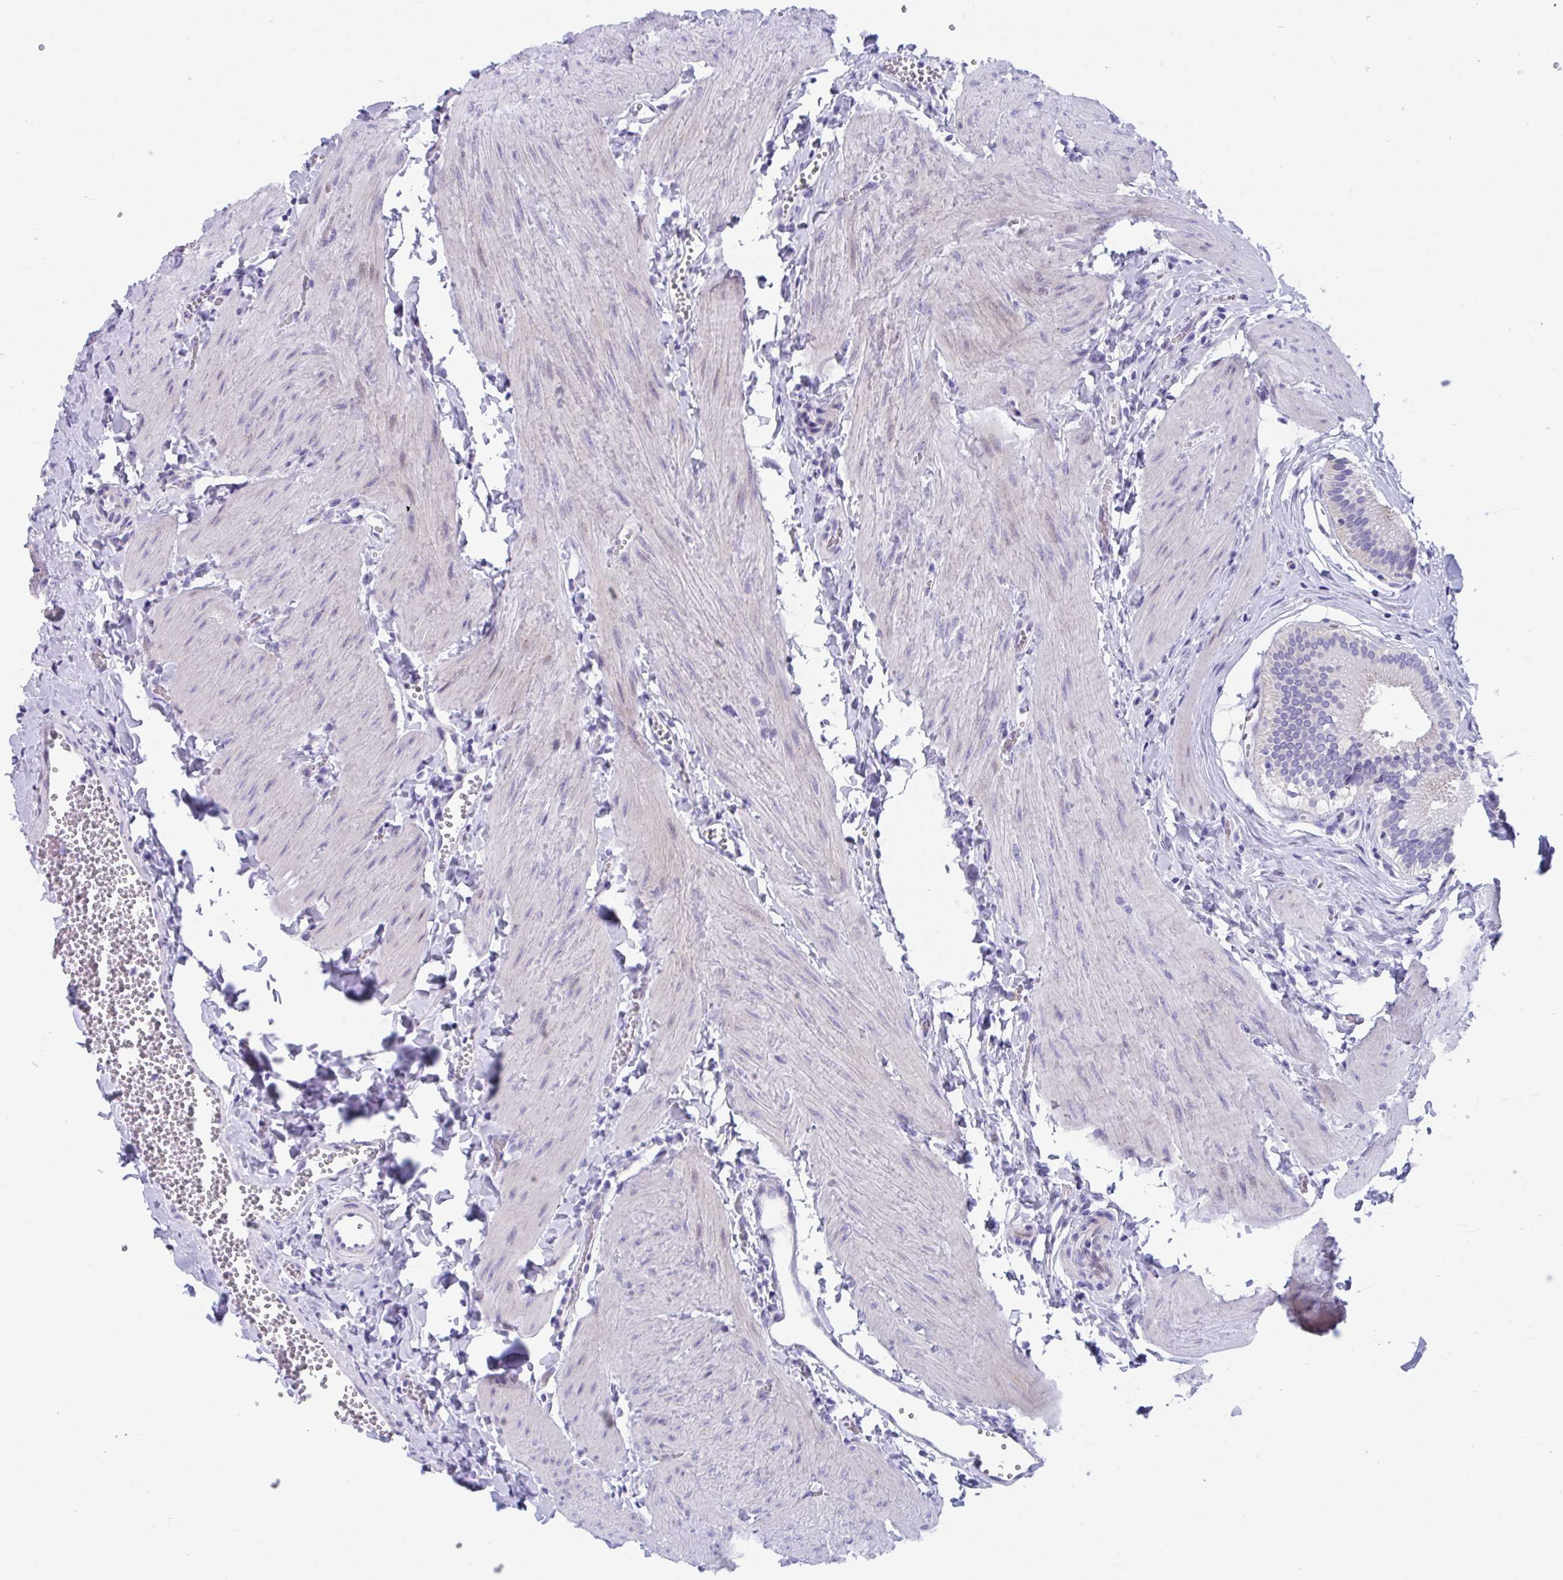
{"staining": {"intensity": "weak", "quantity": "<25%", "location": "cytoplasmic/membranous"}, "tissue": "gallbladder", "cell_type": "Glandular cells", "image_type": "normal", "snomed": [{"axis": "morphology", "description": "Normal tissue, NOS"}, {"axis": "topography", "description": "Gallbladder"}], "caption": "Immunohistochemistry photomicrograph of benign gallbladder: human gallbladder stained with DAB (3,3'-diaminobenzidine) shows no significant protein staining in glandular cells.", "gene": "TTC30A", "patient": {"sex": "male", "age": 17}}